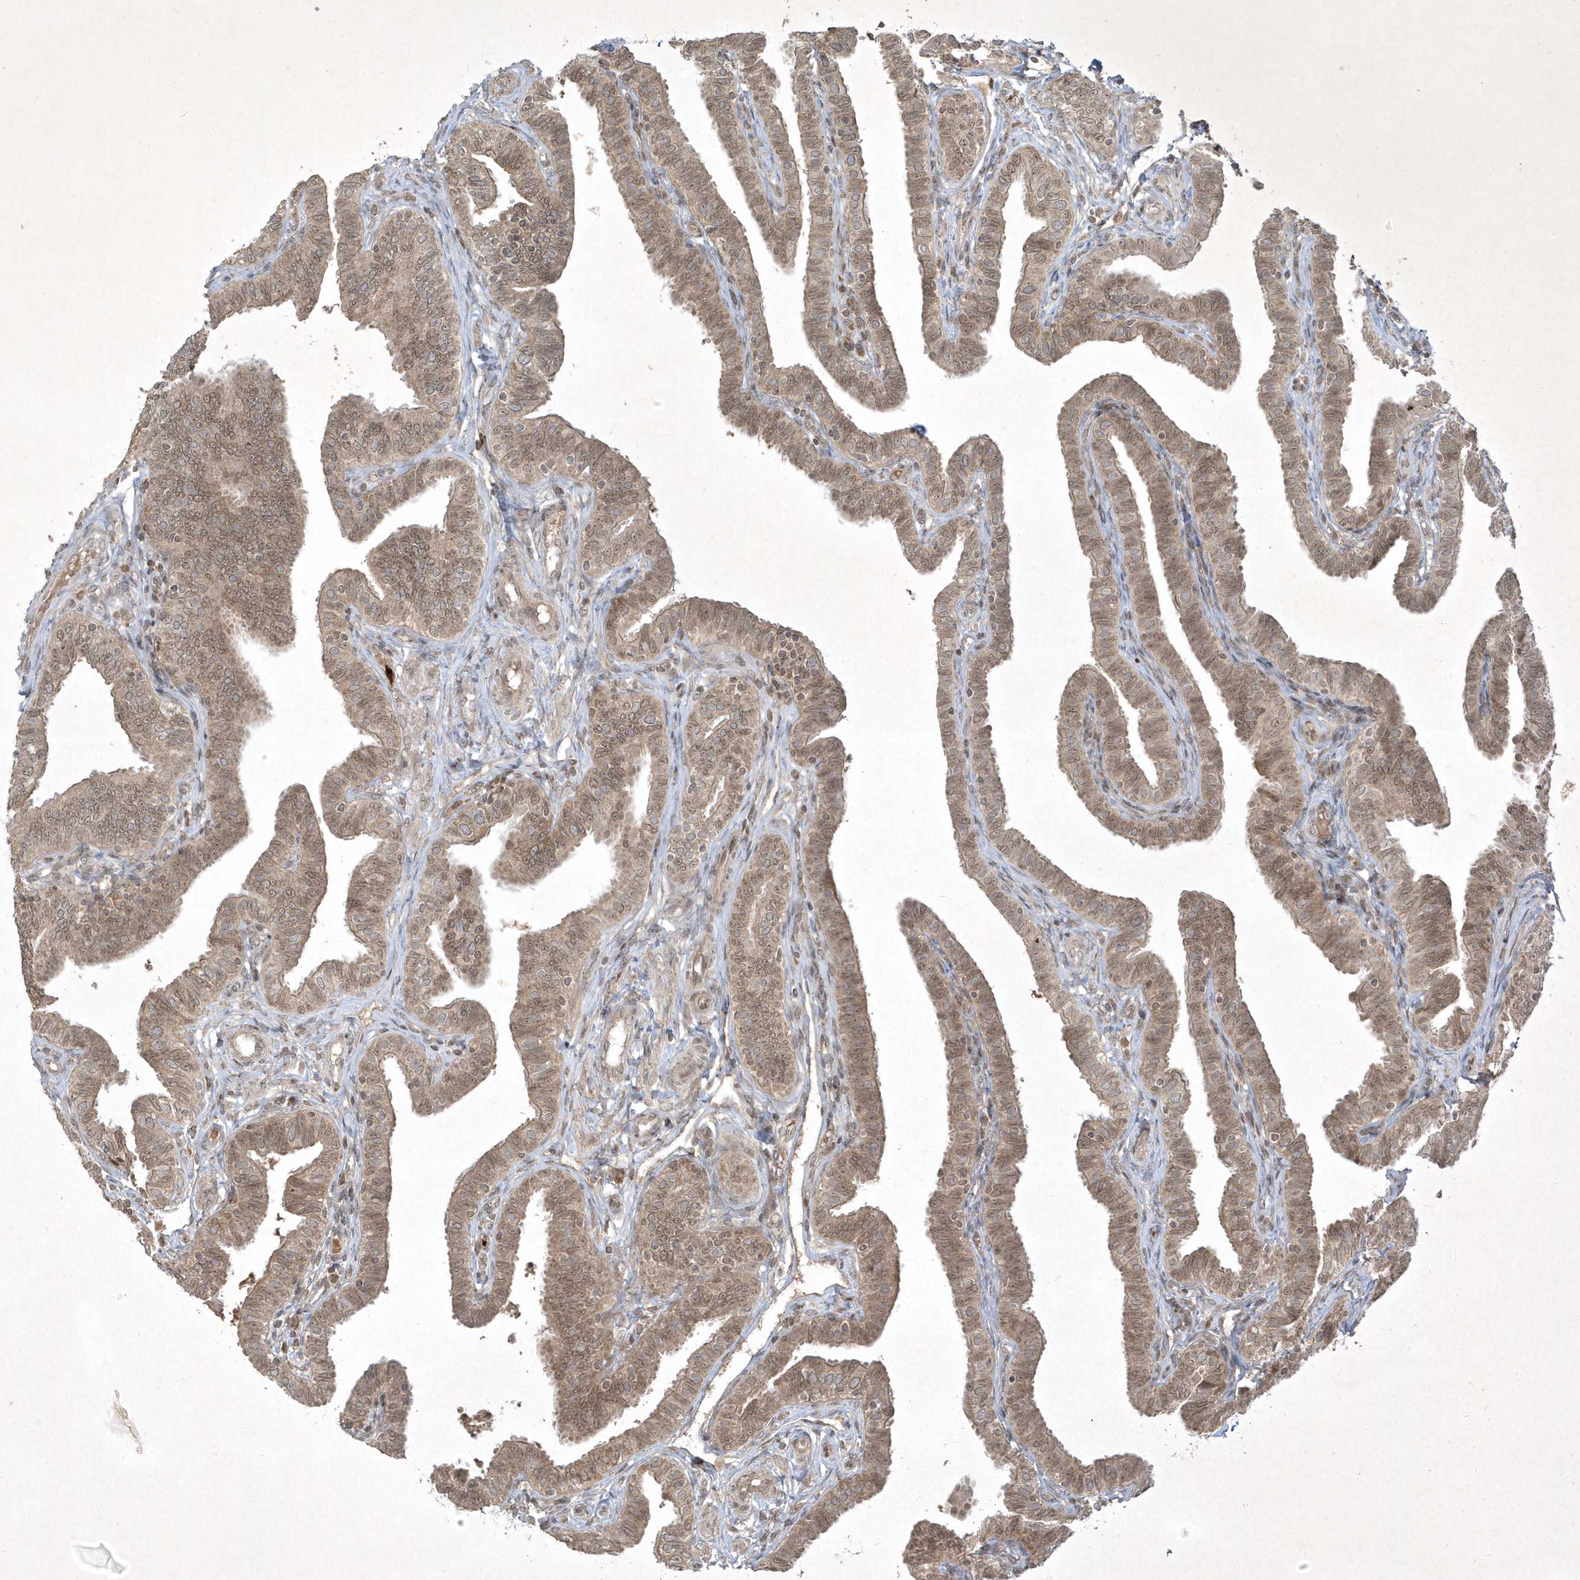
{"staining": {"intensity": "moderate", "quantity": ">75%", "location": "cytoplasmic/membranous,nuclear"}, "tissue": "fallopian tube", "cell_type": "Glandular cells", "image_type": "normal", "snomed": [{"axis": "morphology", "description": "Normal tissue, NOS"}, {"axis": "topography", "description": "Fallopian tube"}], "caption": "Immunohistochemical staining of benign fallopian tube shows moderate cytoplasmic/membranous,nuclear protein positivity in approximately >75% of glandular cells.", "gene": "ZNF213", "patient": {"sex": "female", "age": 39}}